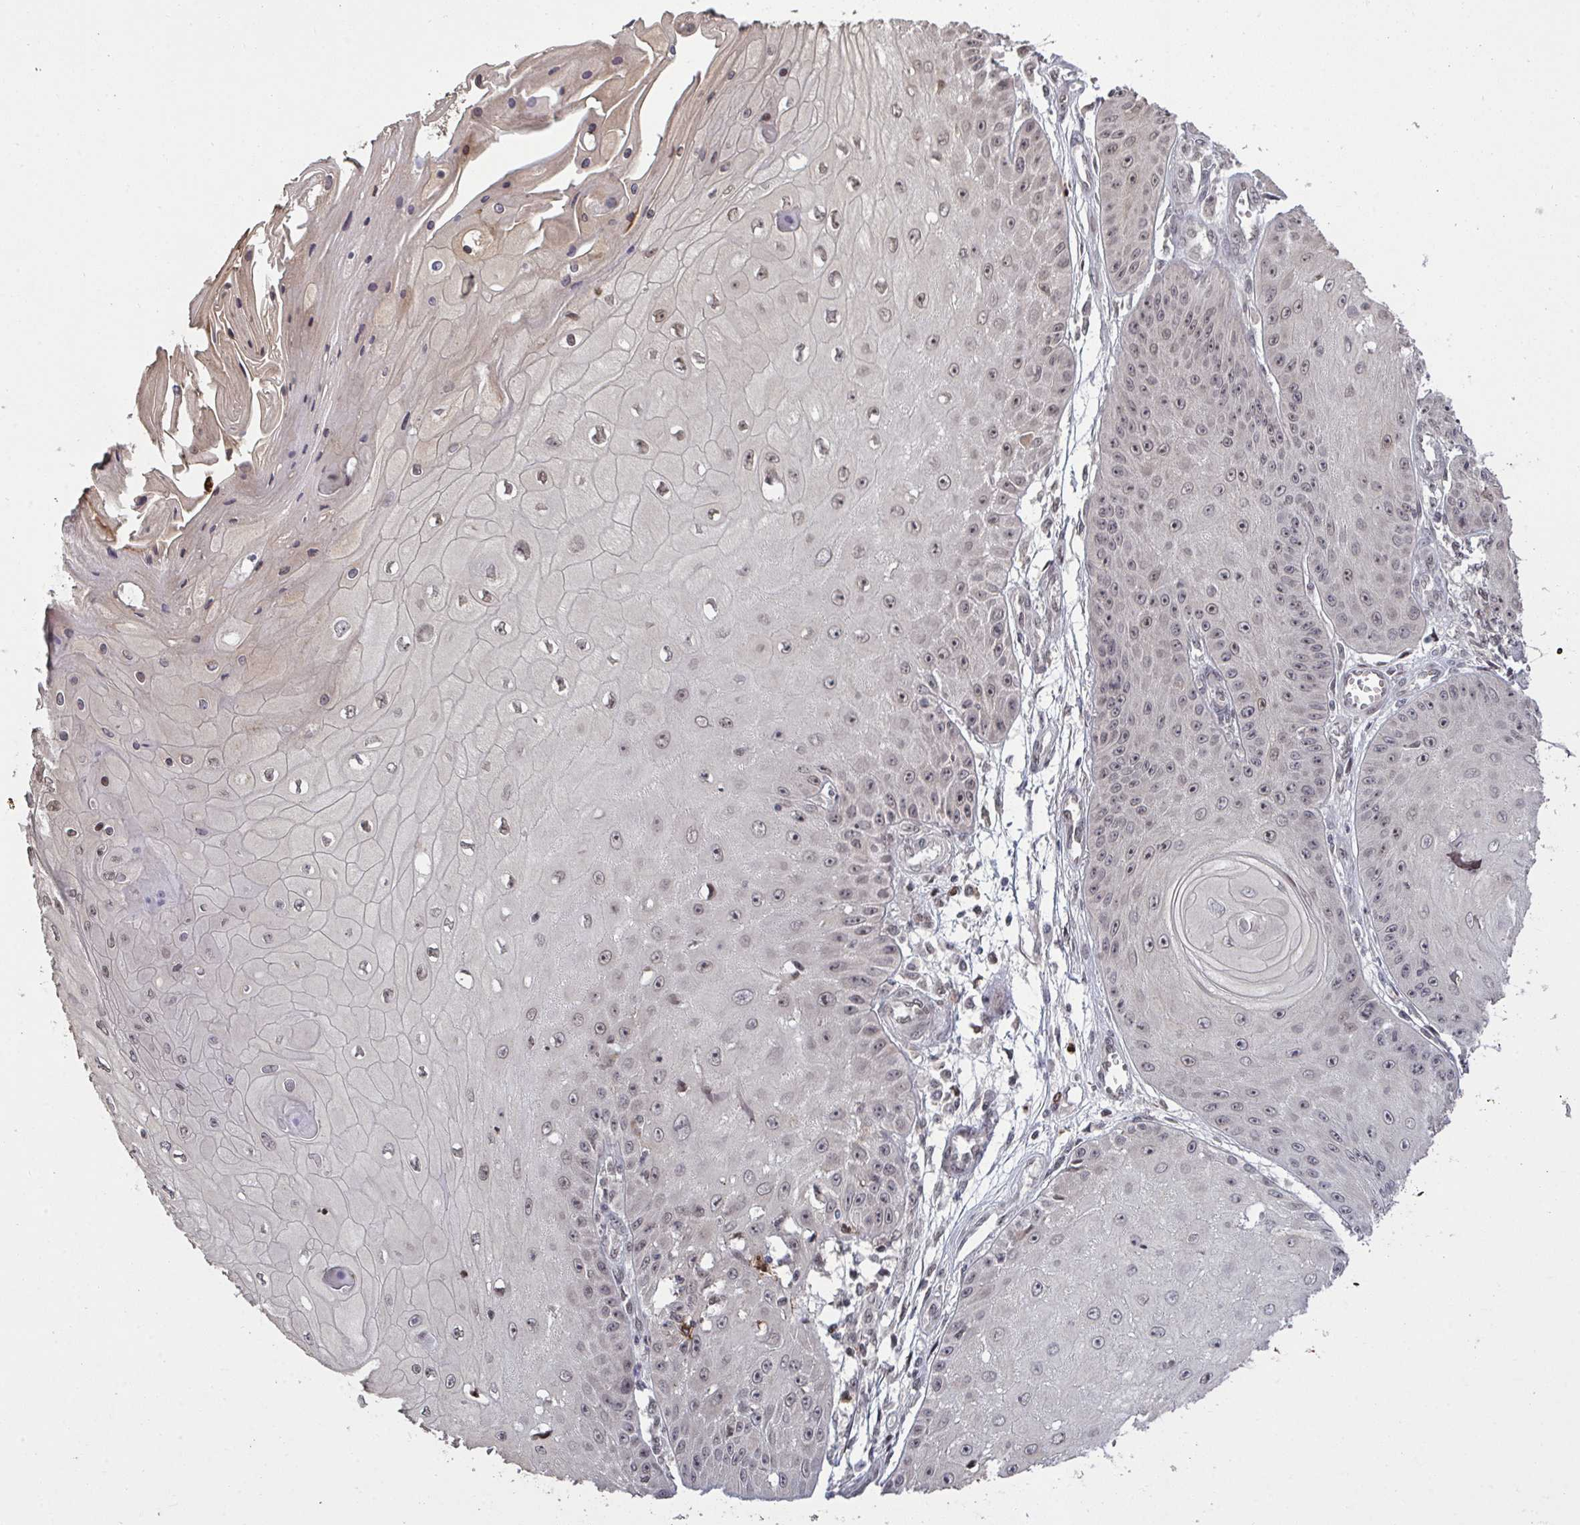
{"staining": {"intensity": "weak", "quantity": "25%-75%", "location": "nuclear"}, "tissue": "skin cancer", "cell_type": "Tumor cells", "image_type": "cancer", "snomed": [{"axis": "morphology", "description": "Squamous cell carcinoma, NOS"}, {"axis": "topography", "description": "Skin"}], "caption": "Skin cancer (squamous cell carcinoma) stained for a protein (brown) displays weak nuclear positive staining in about 25%-75% of tumor cells.", "gene": "UXT", "patient": {"sex": "male", "age": 70}}